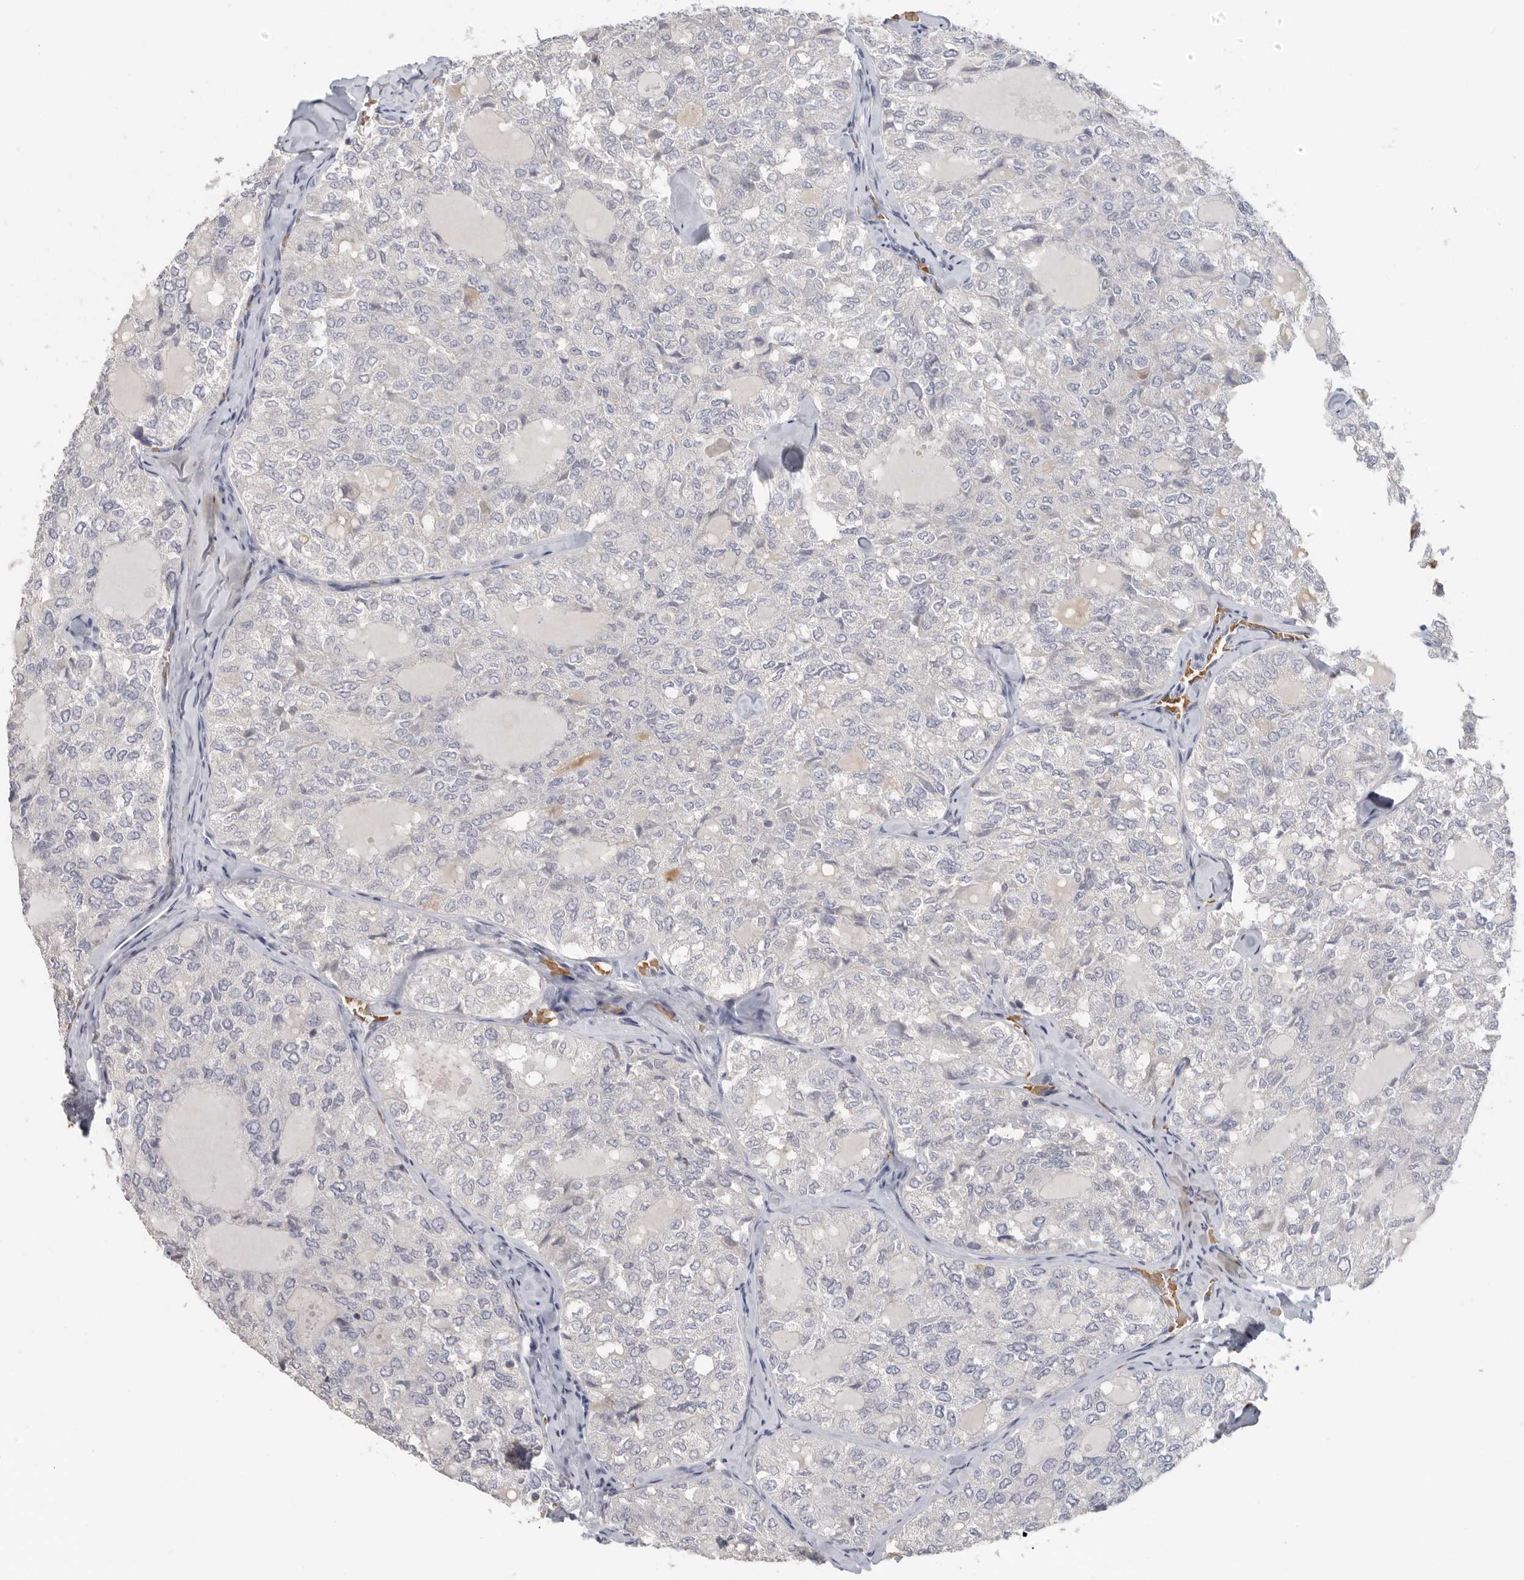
{"staining": {"intensity": "negative", "quantity": "none", "location": "none"}, "tissue": "thyroid cancer", "cell_type": "Tumor cells", "image_type": "cancer", "snomed": [{"axis": "morphology", "description": "Follicular adenoma carcinoma, NOS"}, {"axis": "topography", "description": "Thyroid gland"}], "caption": "Tumor cells are negative for protein expression in human follicular adenoma carcinoma (thyroid).", "gene": "DNAJC11", "patient": {"sex": "male", "age": 75}}